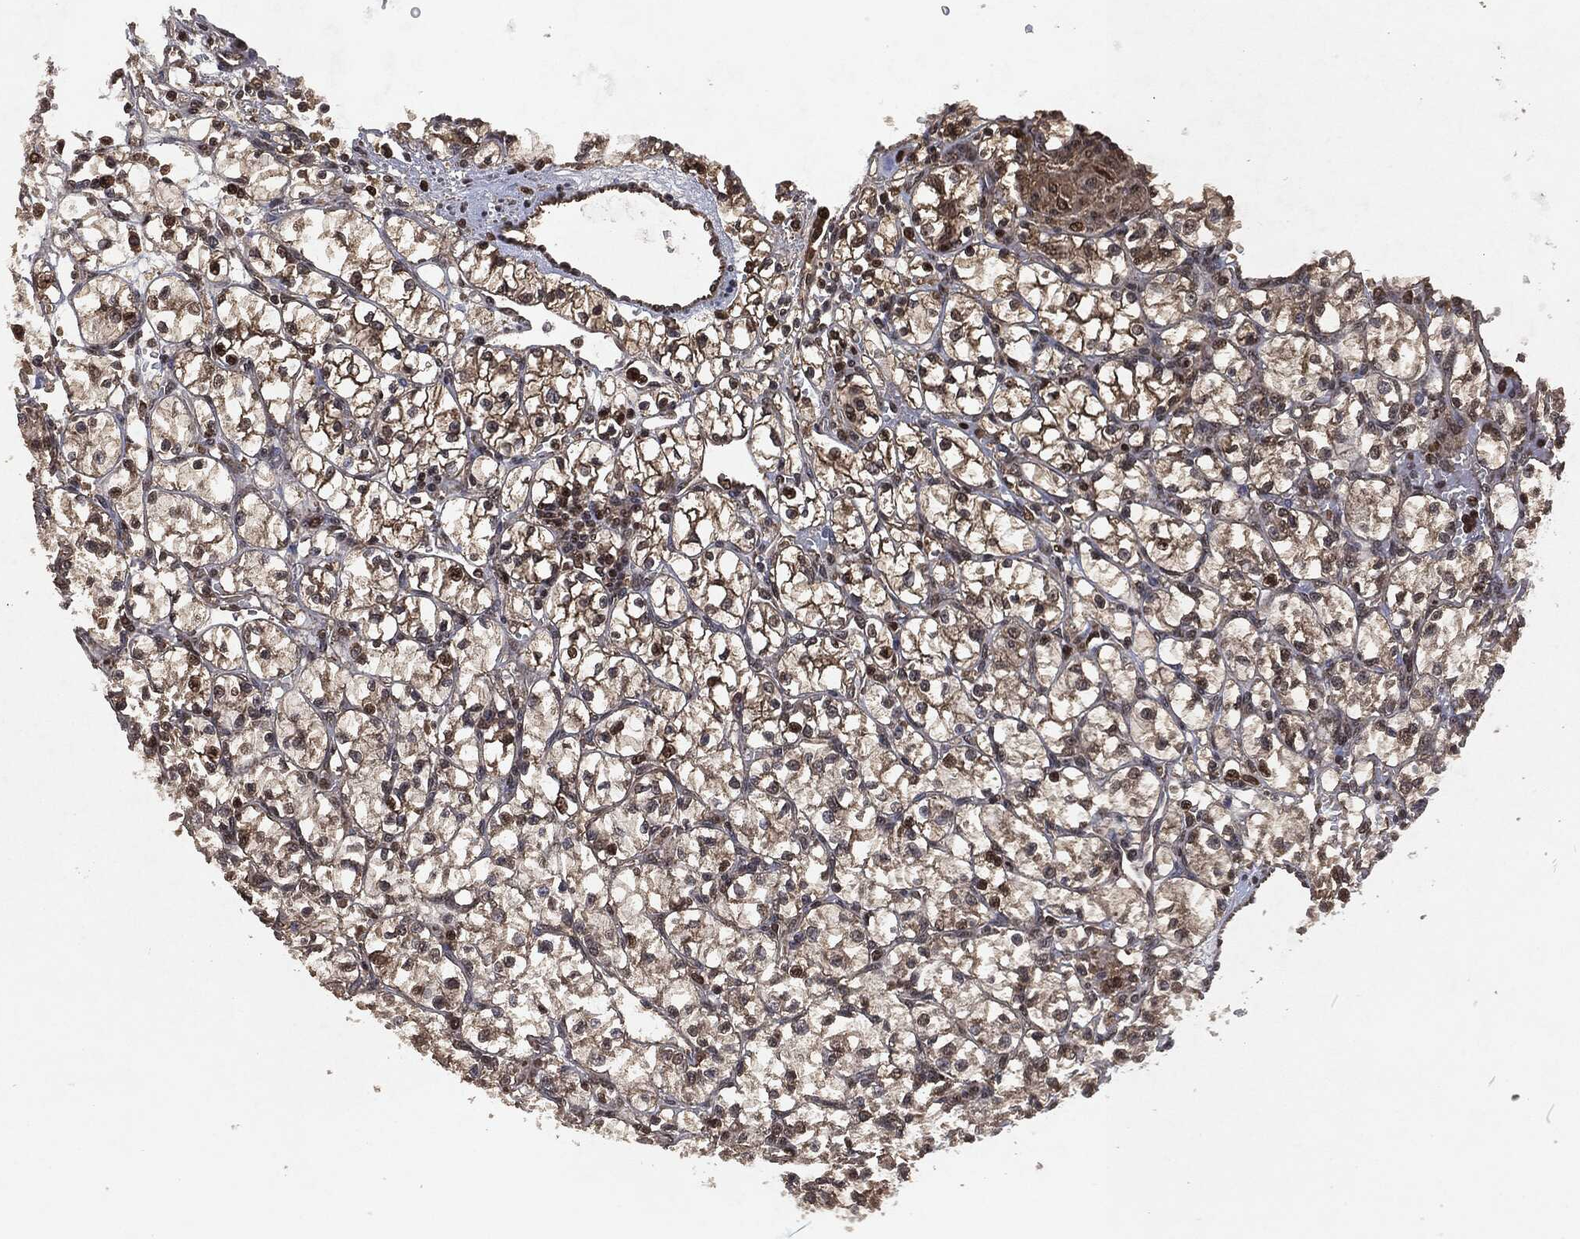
{"staining": {"intensity": "strong", "quantity": "25%-75%", "location": "nuclear"}, "tissue": "renal cancer", "cell_type": "Tumor cells", "image_type": "cancer", "snomed": [{"axis": "morphology", "description": "Adenocarcinoma, NOS"}, {"axis": "topography", "description": "Kidney"}], "caption": "Brown immunohistochemical staining in human renal adenocarcinoma demonstrates strong nuclear staining in approximately 25%-75% of tumor cells. Ihc stains the protein of interest in brown and the nuclei are stained blue.", "gene": "SNAI1", "patient": {"sex": "female", "age": 64}}